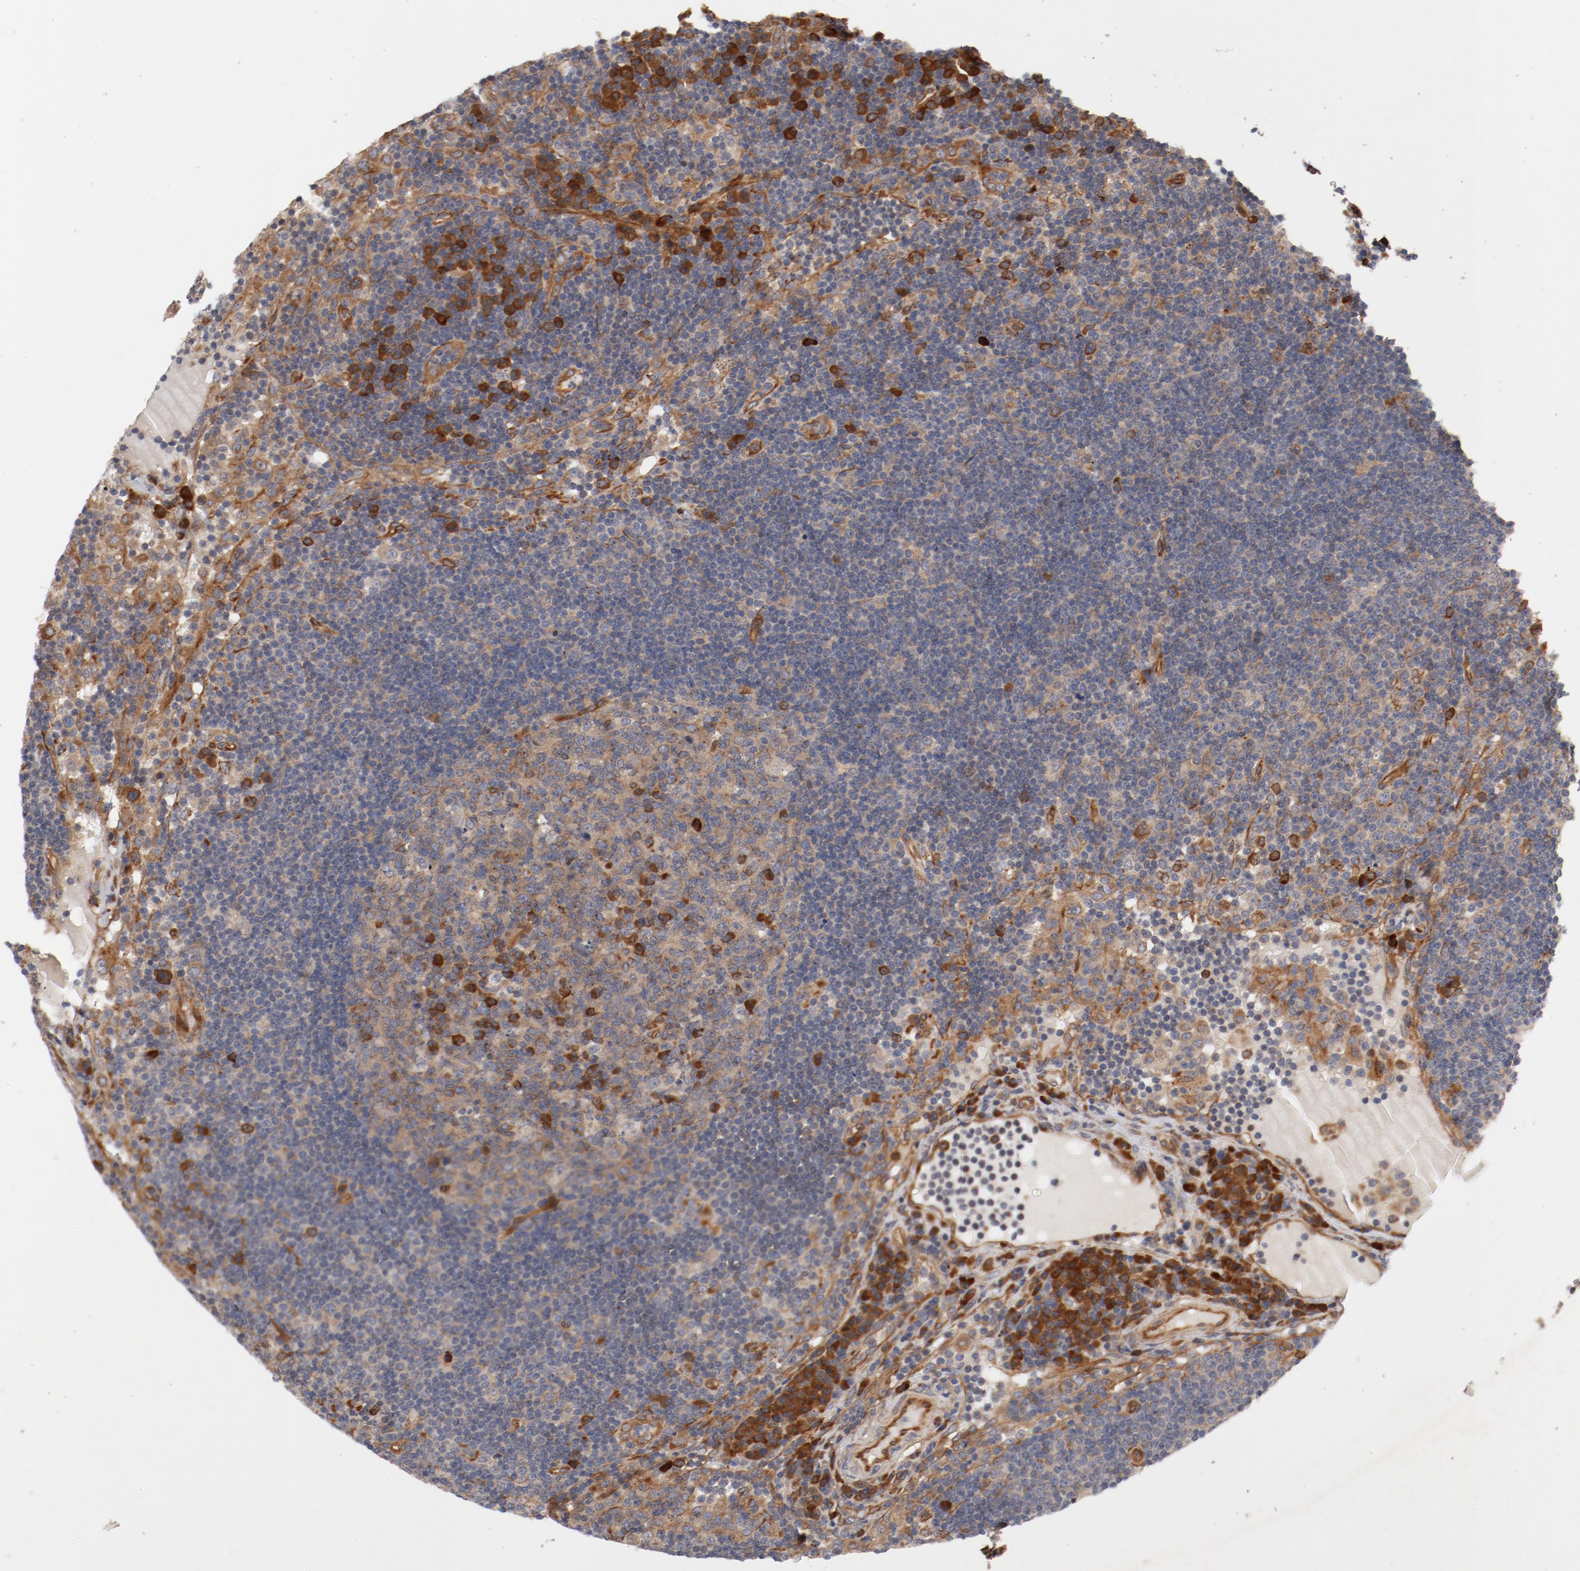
{"staining": {"intensity": "strong", "quantity": "25%-75%", "location": "cytoplasmic/membranous"}, "tissue": "lymph node", "cell_type": "Germinal center cells", "image_type": "normal", "snomed": [{"axis": "morphology", "description": "Normal tissue, NOS"}, {"axis": "morphology", "description": "Squamous cell carcinoma, metastatic, NOS"}, {"axis": "topography", "description": "Lymph node"}], "caption": "The immunohistochemical stain labels strong cytoplasmic/membranous positivity in germinal center cells of normal lymph node.", "gene": "PITPNM2", "patient": {"sex": "female", "age": 53}}